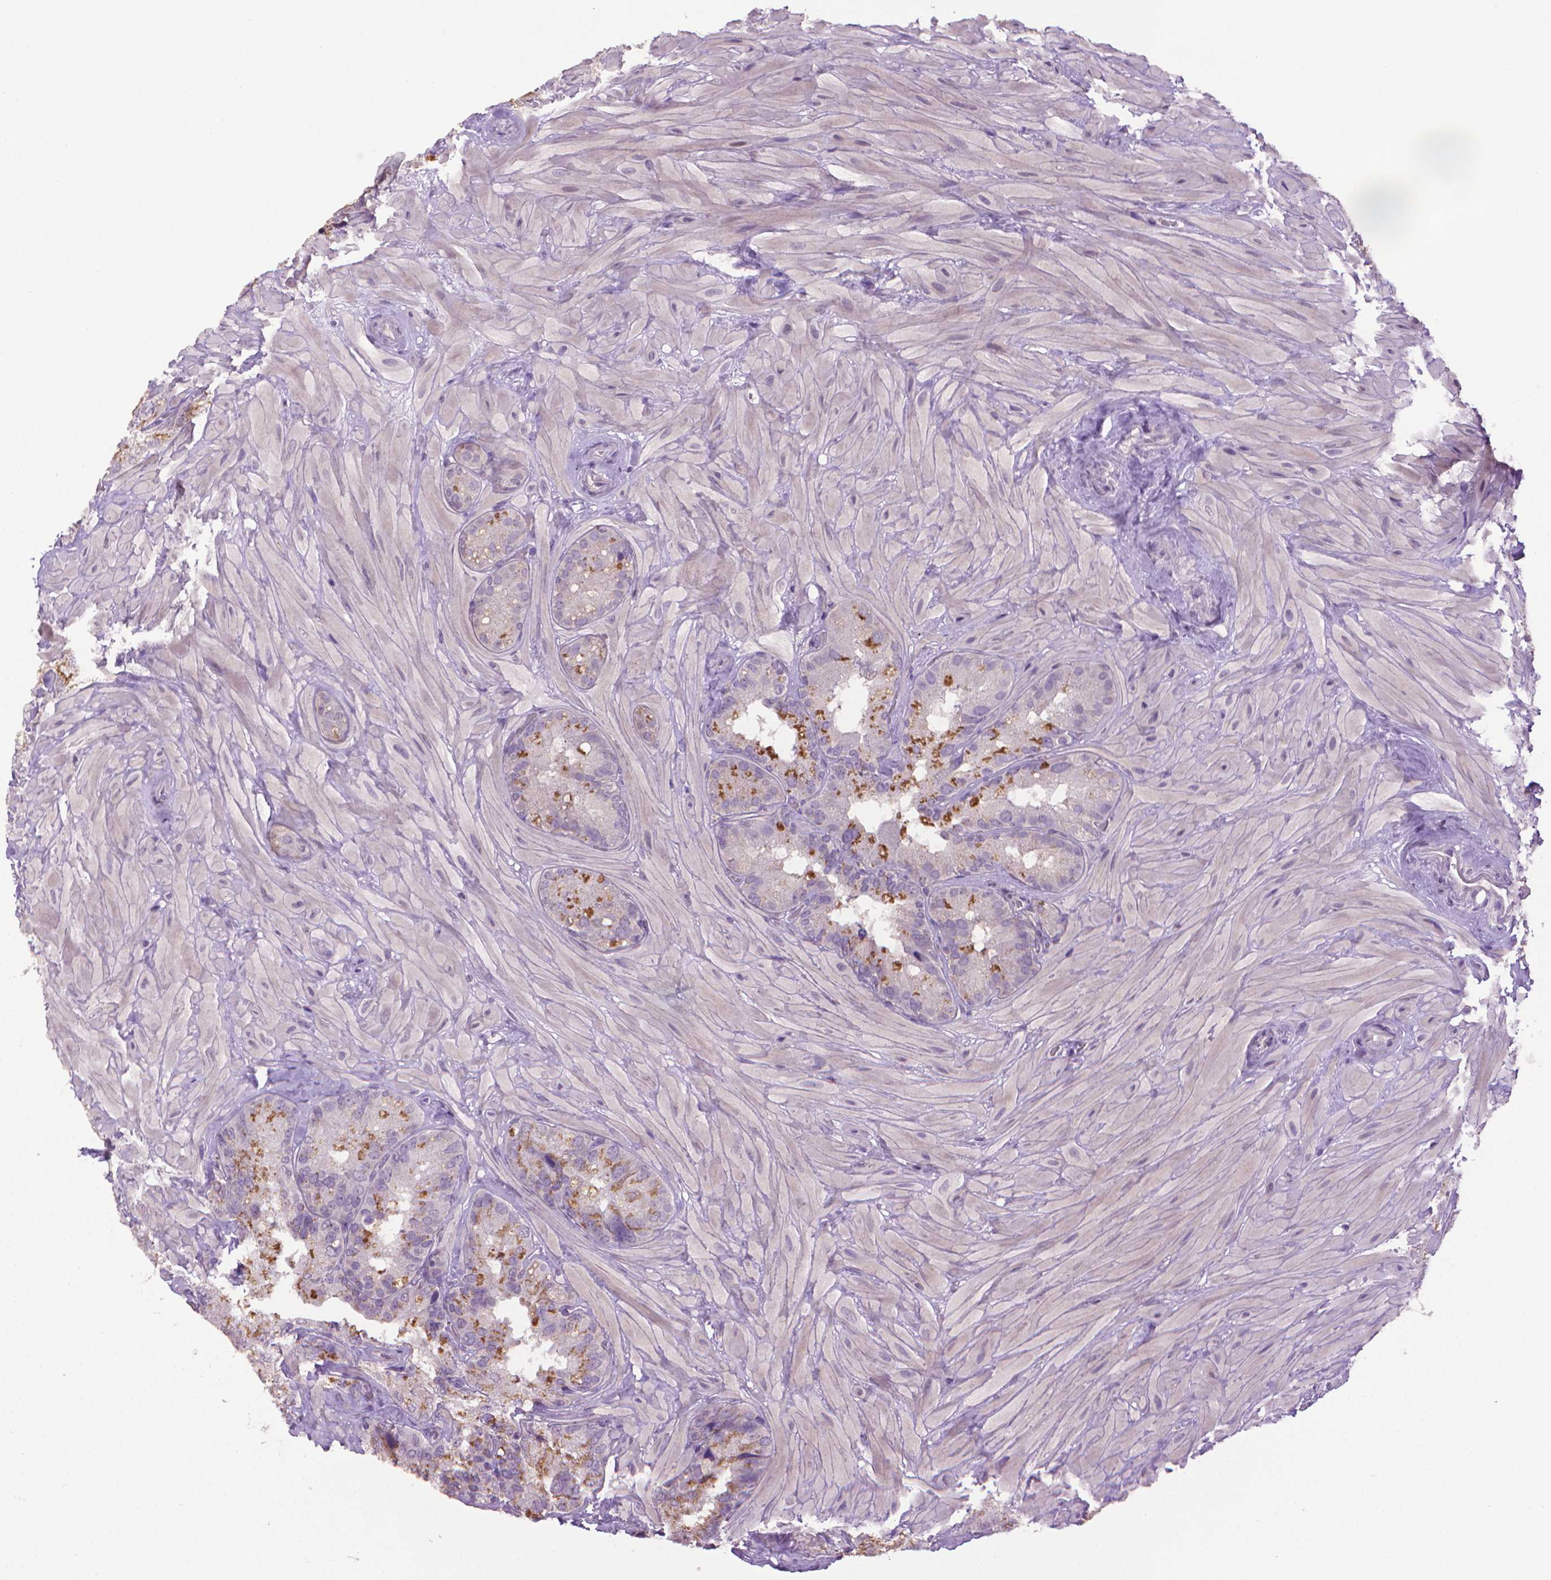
{"staining": {"intensity": "negative", "quantity": "none", "location": "none"}, "tissue": "seminal vesicle", "cell_type": "Glandular cells", "image_type": "normal", "snomed": [{"axis": "morphology", "description": "Normal tissue, NOS"}, {"axis": "topography", "description": "Seminal veicle"}], "caption": "High magnification brightfield microscopy of benign seminal vesicle stained with DAB (brown) and counterstained with hematoxylin (blue): glandular cells show no significant staining. (DAB IHC with hematoxylin counter stain).", "gene": "CDKN2D", "patient": {"sex": "male", "age": 60}}